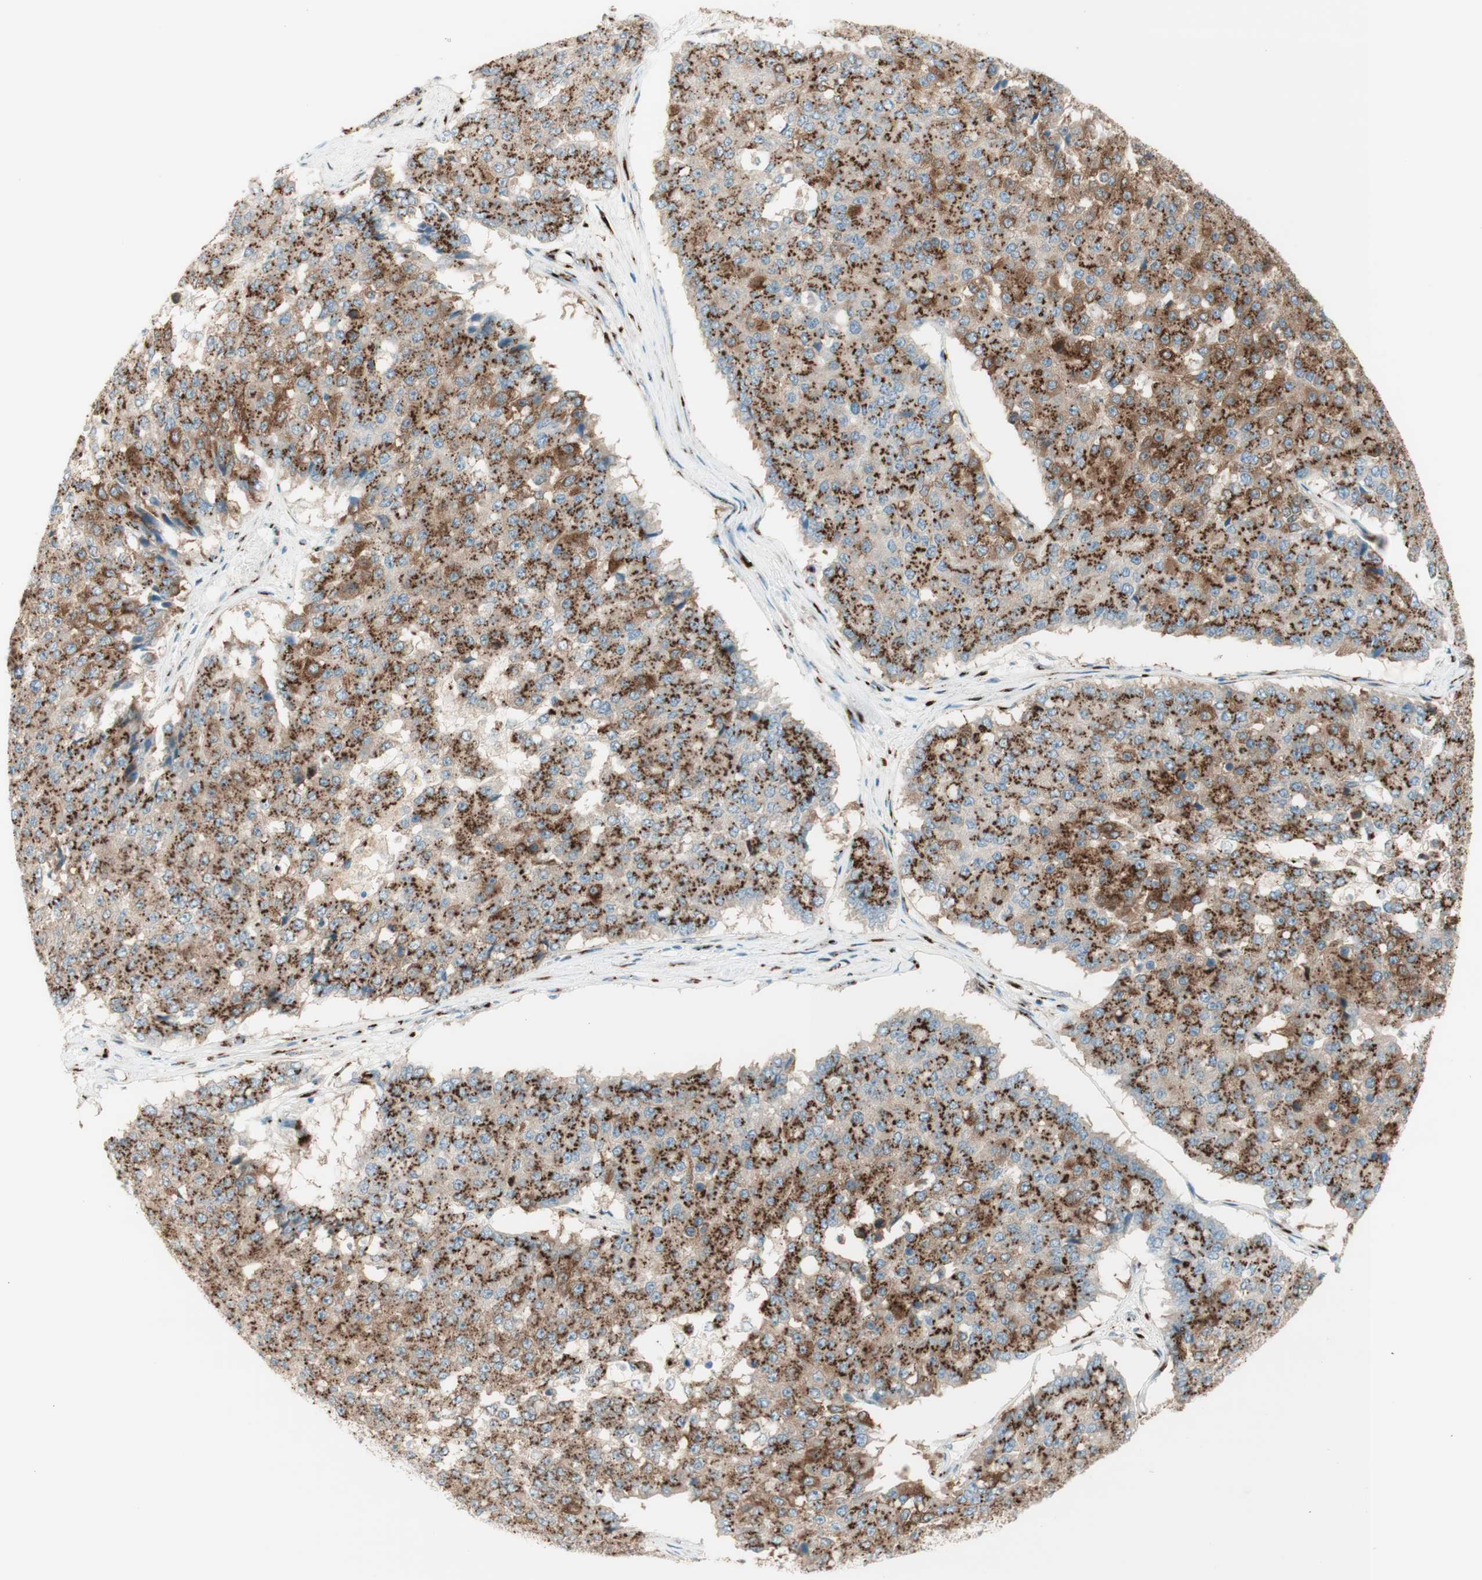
{"staining": {"intensity": "strong", "quantity": ">75%", "location": "cytoplasmic/membranous"}, "tissue": "pancreatic cancer", "cell_type": "Tumor cells", "image_type": "cancer", "snomed": [{"axis": "morphology", "description": "Adenocarcinoma, NOS"}, {"axis": "topography", "description": "Pancreas"}], "caption": "Protein expression by immunohistochemistry (IHC) displays strong cytoplasmic/membranous positivity in approximately >75% of tumor cells in pancreatic cancer (adenocarcinoma).", "gene": "GOLGB1", "patient": {"sex": "male", "age": 50}}